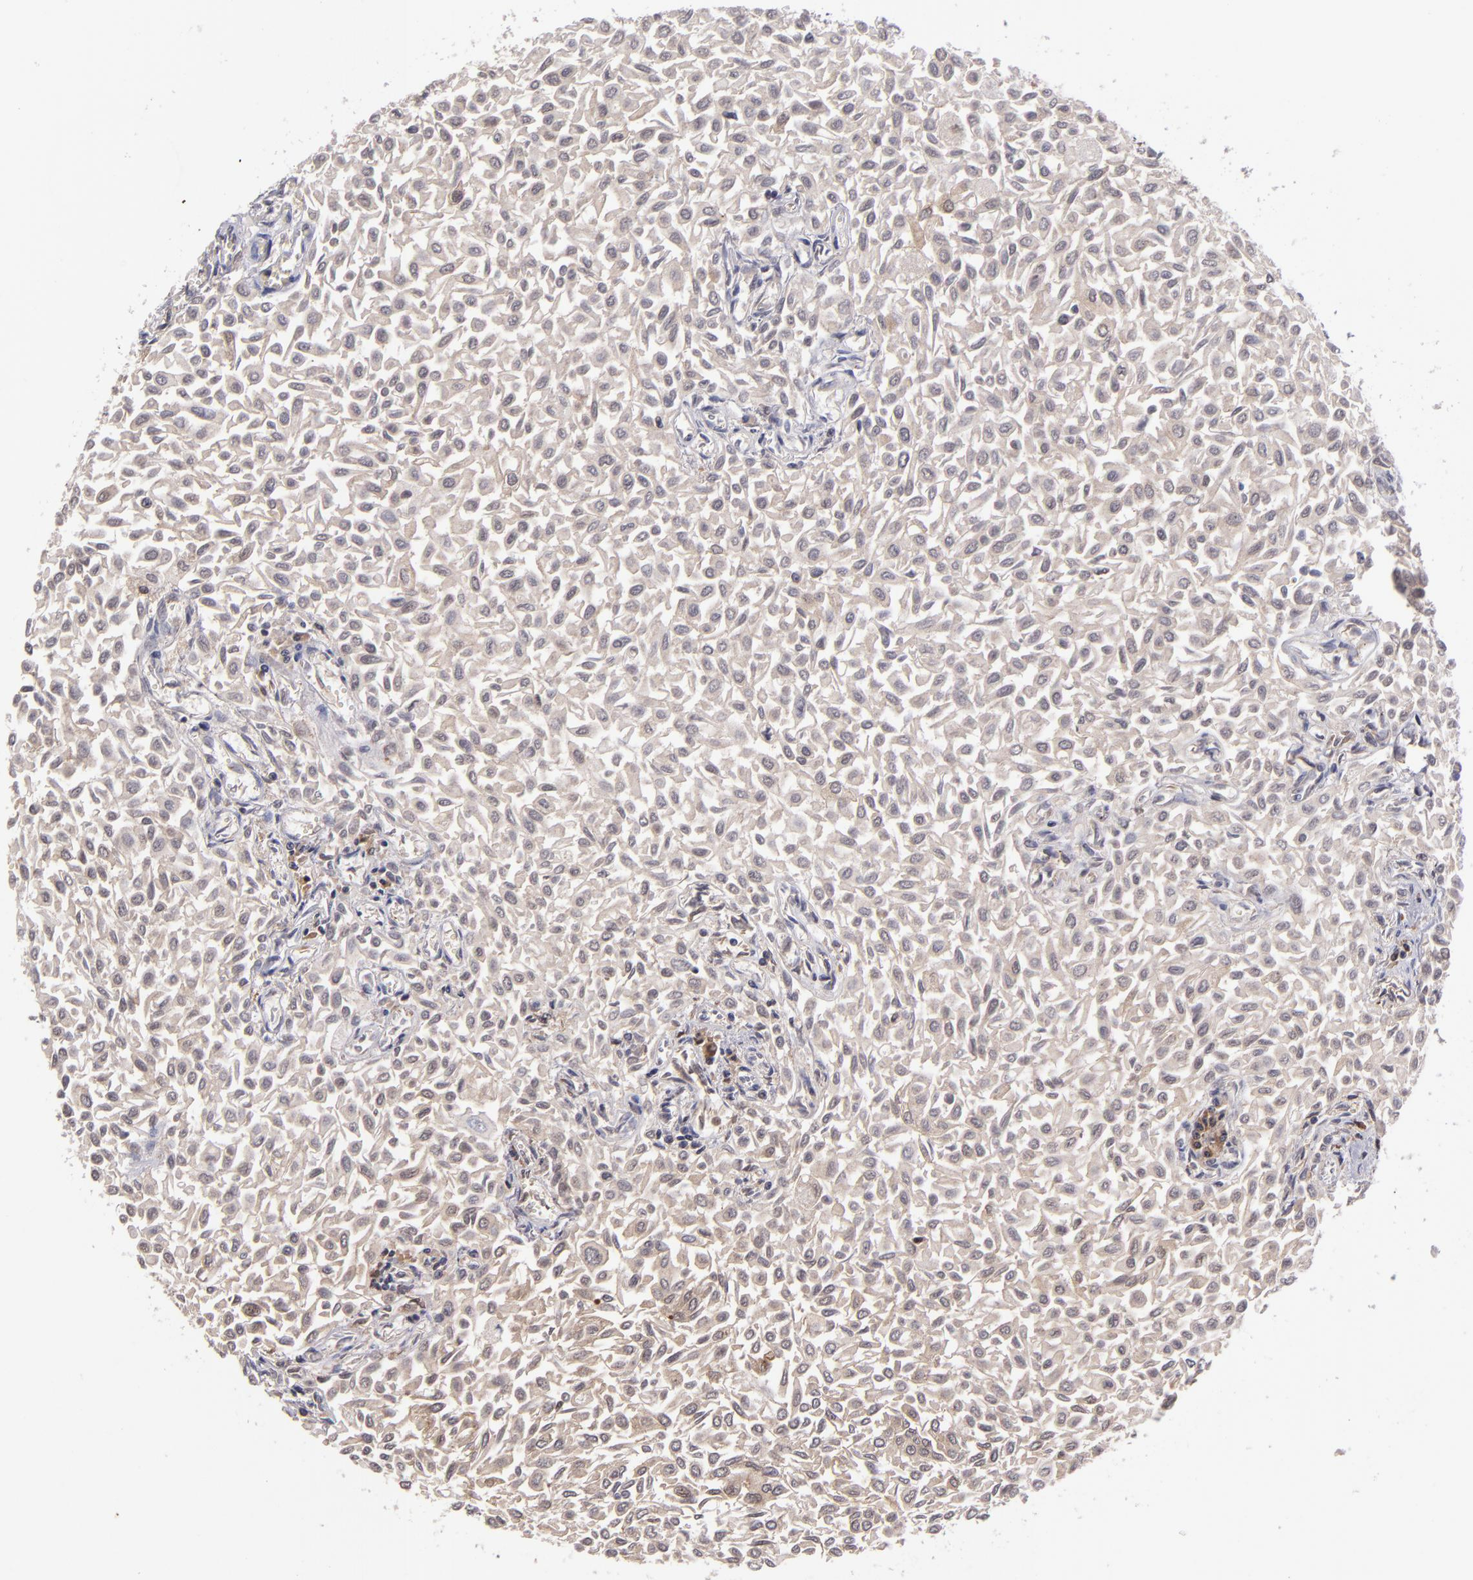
{"staining": {"intensity": "weak", "quantity": ">75%", "location": "cytoplasmic/membranous"}, "tissue": "urothelial cancer", "cell_type": "Tumor cells", "image_type": "cancer", "snomed": [{"axis": "morphology", "description": "Urothelial carcinoma, Low grade"}, {"axis": "topography", "description": "Urinary bladder"}], "caption": "This is a micrograph of immunohistochemistry staining of urothelial carcinoma (low-grade), which shows weak positivity in the cytoplasmic/membranous of tumor cells.", "gene": "CASP1", "patient": {"sex": "male", "age": 64}}